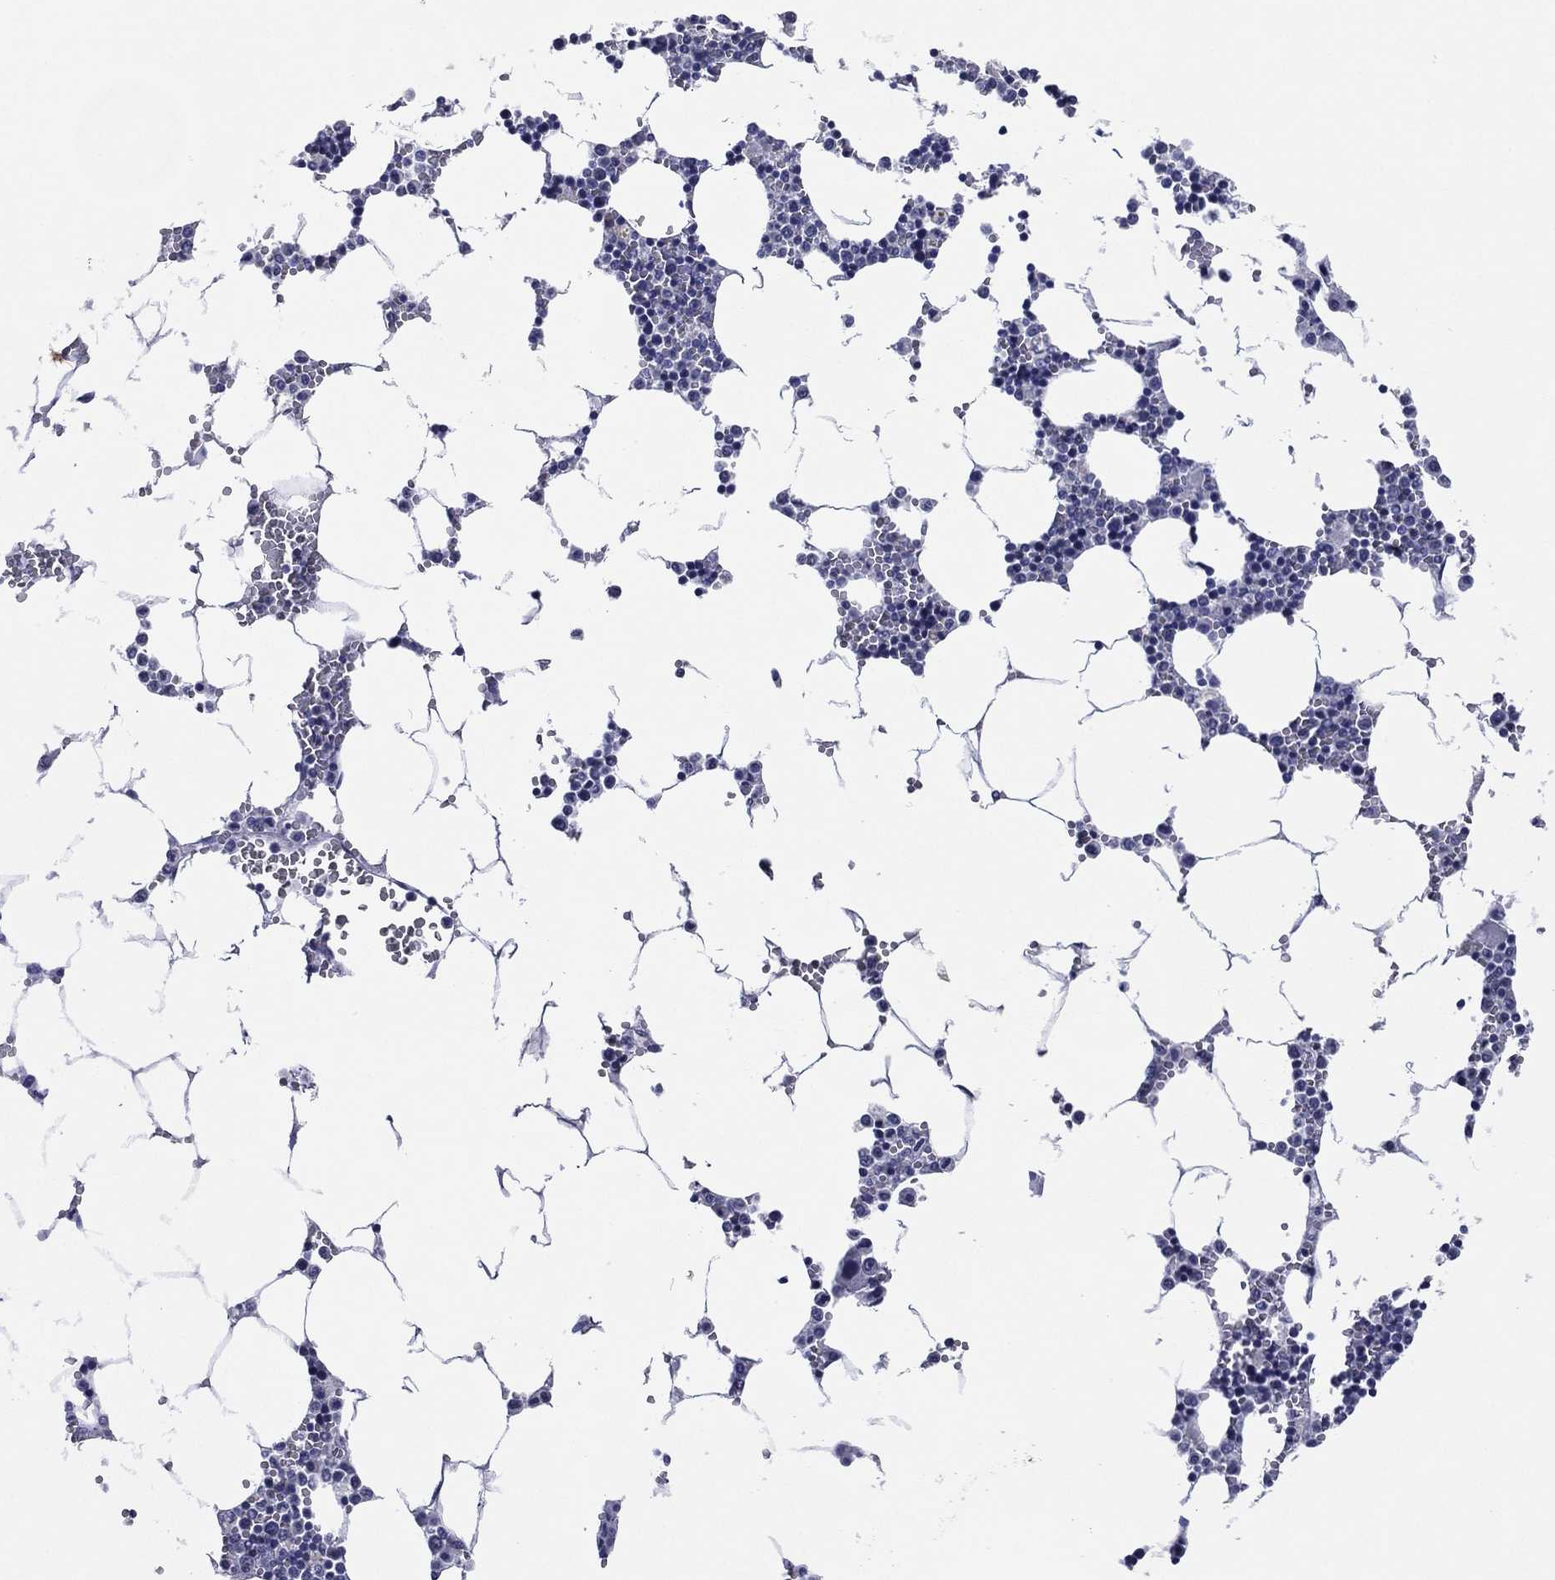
{"staining": {"intensity": "negative", "quantity": "none", "location": "none"}, "tissue": "bone marrow", "cell_type": "Hematopoietic cells", "image_type": "normal", "snomed": [{"axis": "morphology", "description": "Normal tissue, NOS"}, {"axis": "topography", "description": "Bone marrow"}], "caption": "This is an immunohistochemistry (IHC) micrograph of unremarkable human bone marrow. There is no staining in hematopoietic cells.", "gene": "SLC13A4", "patient": {"sex": "female", "age": 64}}